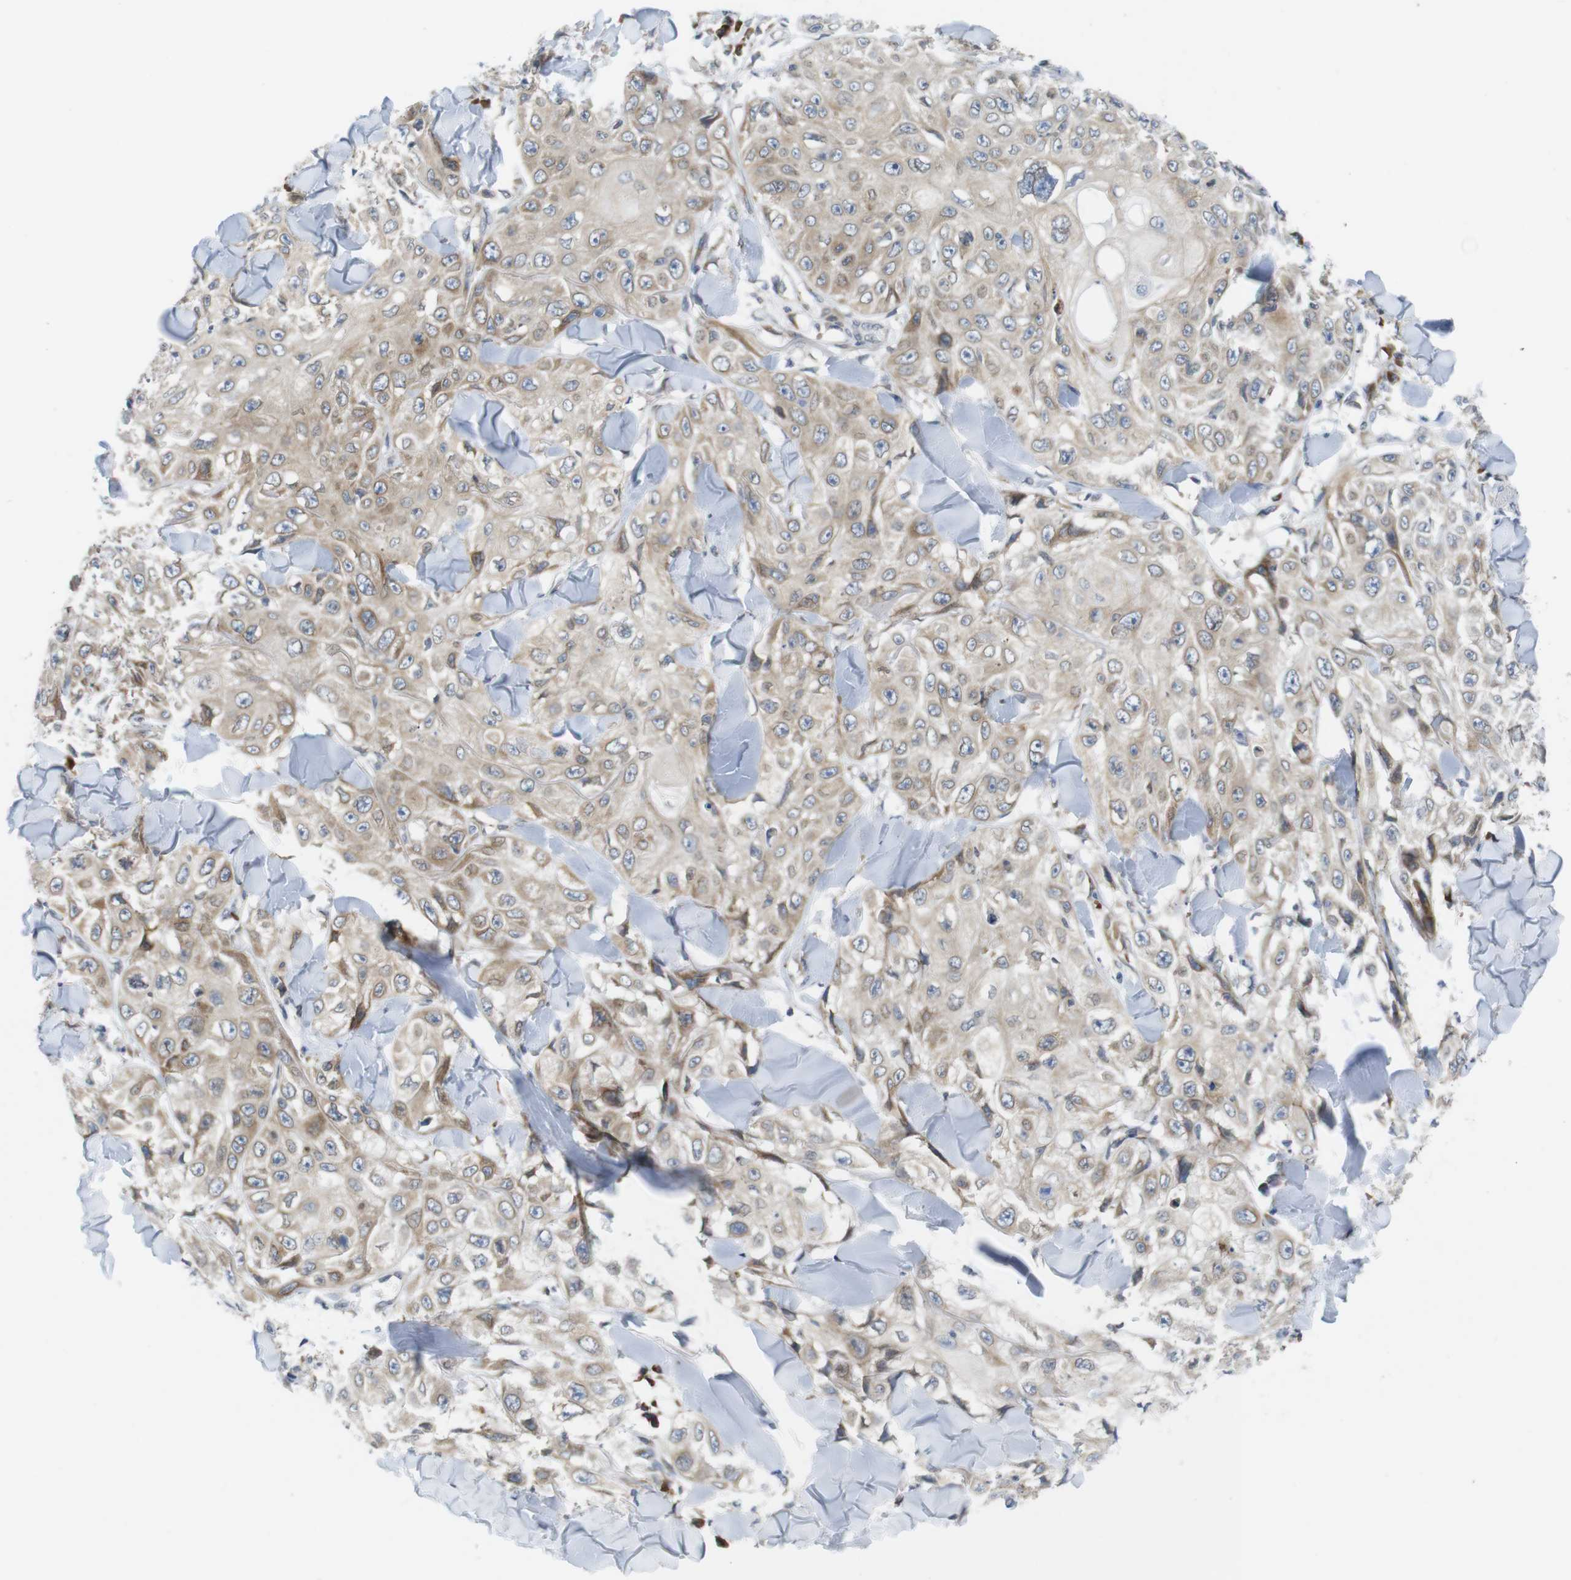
{"staining": {"intensity": "weak", "quantity": ">75%", "location": "cytoplasmic/membranous"}, "tissue": "skin cancer", "cell_type": "Tumor cells", "image_type": "cancer", "snomed": [{"axis": "morphology", "description": "Squamous cell carcinoma, NOS"}, {"axis": "topography", "description": "Skin"}], "caption": "IHC of skin cancer shows low levels of weak cytoplasmic/membranous expression in about >75% of tumor cells.", "gene": "ERGIC3", "patient": {"sex": "male", "age": 86}}